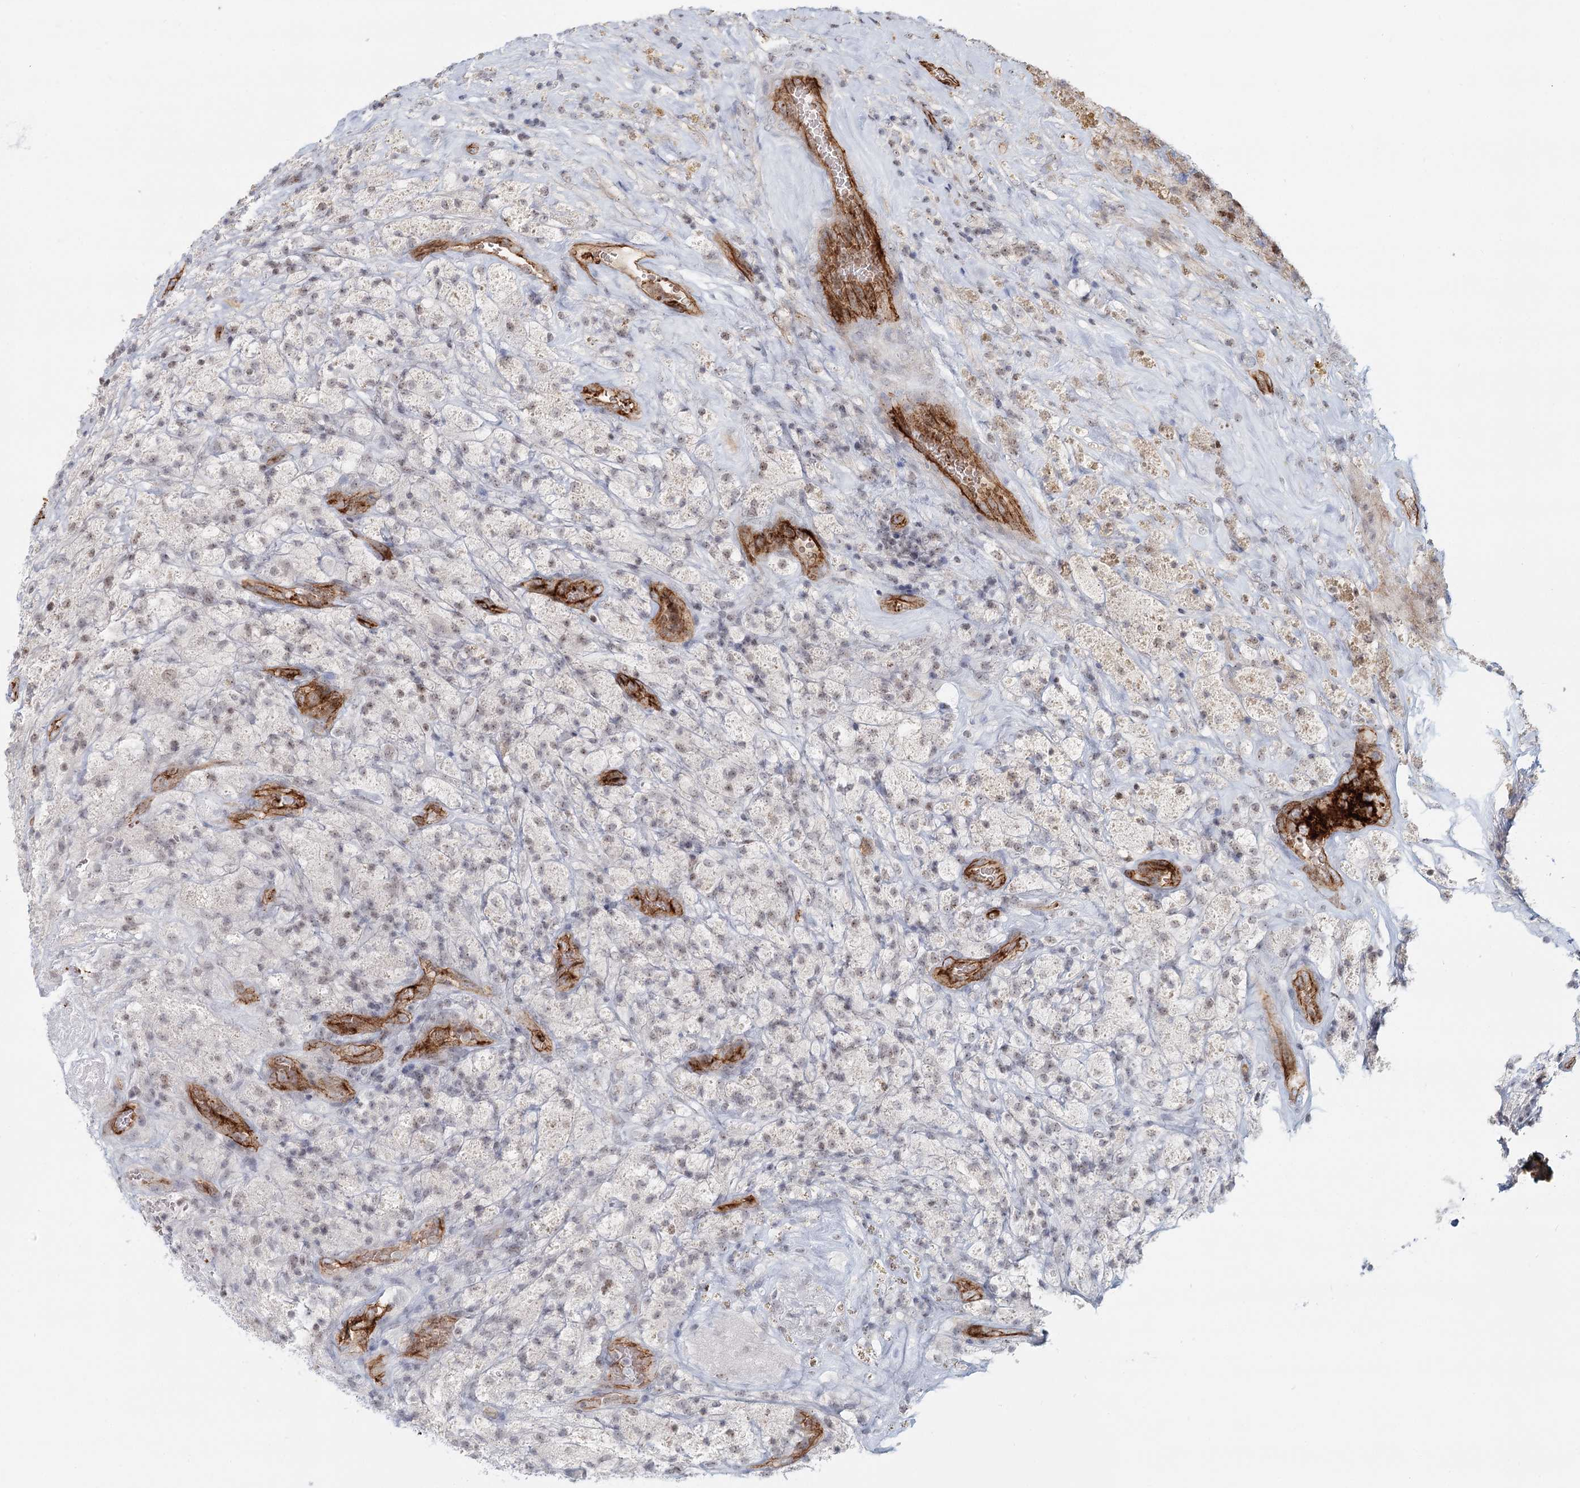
{"staining": {"intensity": "weak", "quantity": "25%-75%", "location": "nuclear"}, "tissue": "glioma", "cell_type": "Tumor cells", "image_type": "cancer", "snomed": [{"axis": "morphology", "description": "Glioma, malignant, High grade"}, {"axis": "topography", "description": "Brain"}], "caption": "Immunohistochemistry (IHC) of human glioma exhibits low levels of weak nuclear positivity in approximately 25%-75% of tumor cells.", "gene": "ZFYVE28", "patient": {"sex": "male", "age": 69}}